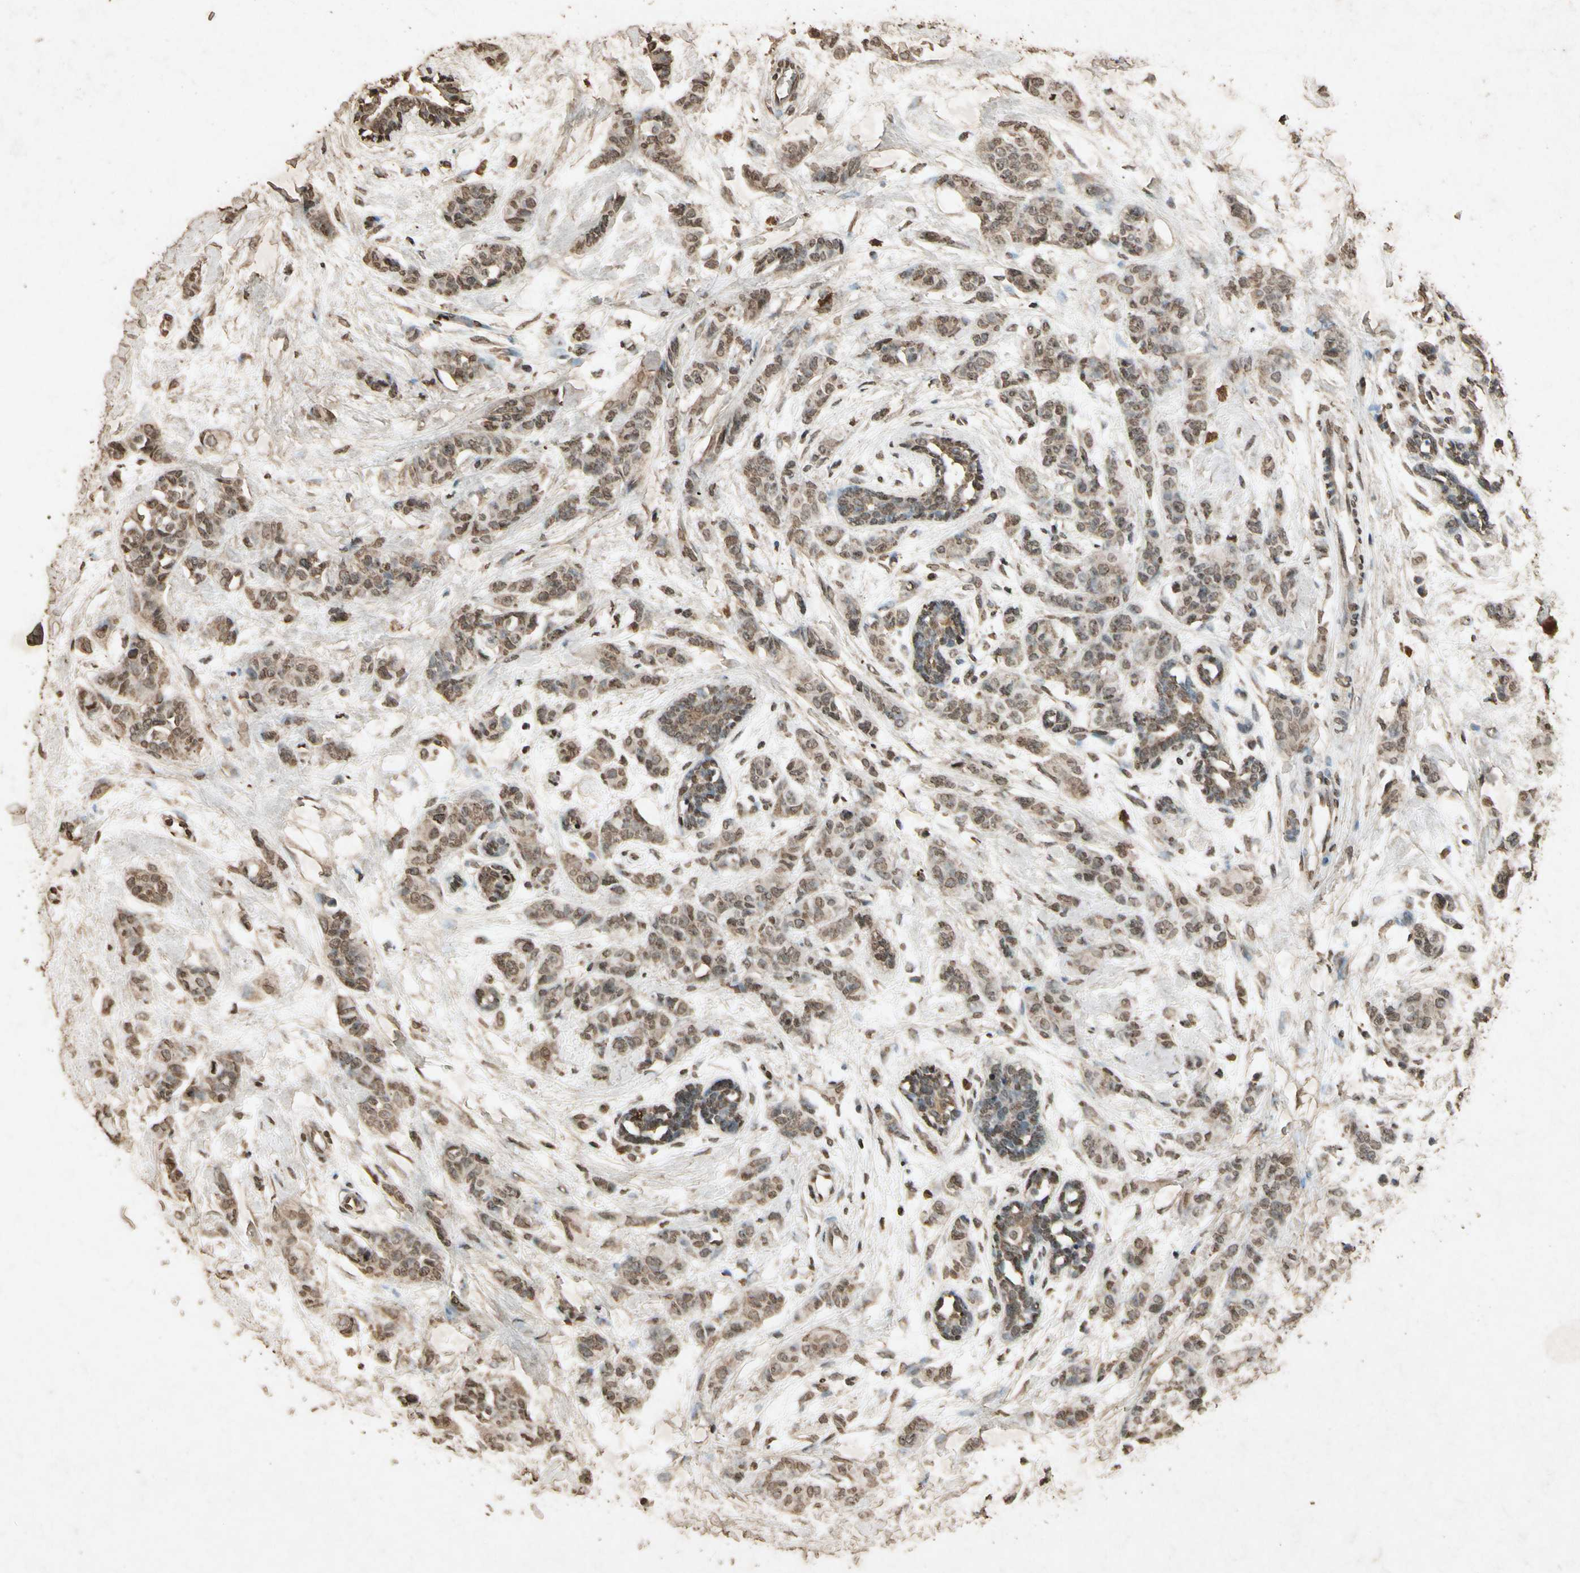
{"staining": {"intensity": "moderate", "quantity": ">75%", "location": "cytoplasmic/membranous,nuclear"}, "tissue": "breast cancer", "cell_type": "Tumor cells", "image_type": "cancer", "snomed": [{"axis": "morphology", "description": "Normal tissue, NOS"}, {"axis": "morphology", "description": "Duct carcinoma"}, {"axis": "topography", "description": "Breast"}], "caption": "Human intraductal carcinoma (breast) stained for a protein (brown) shows moderate cytoplasmic/membranous and nuclear positive expression in about >75% of tumor cells.", "gene": "GC", "patient": {"sex": "female", "age": 40}}